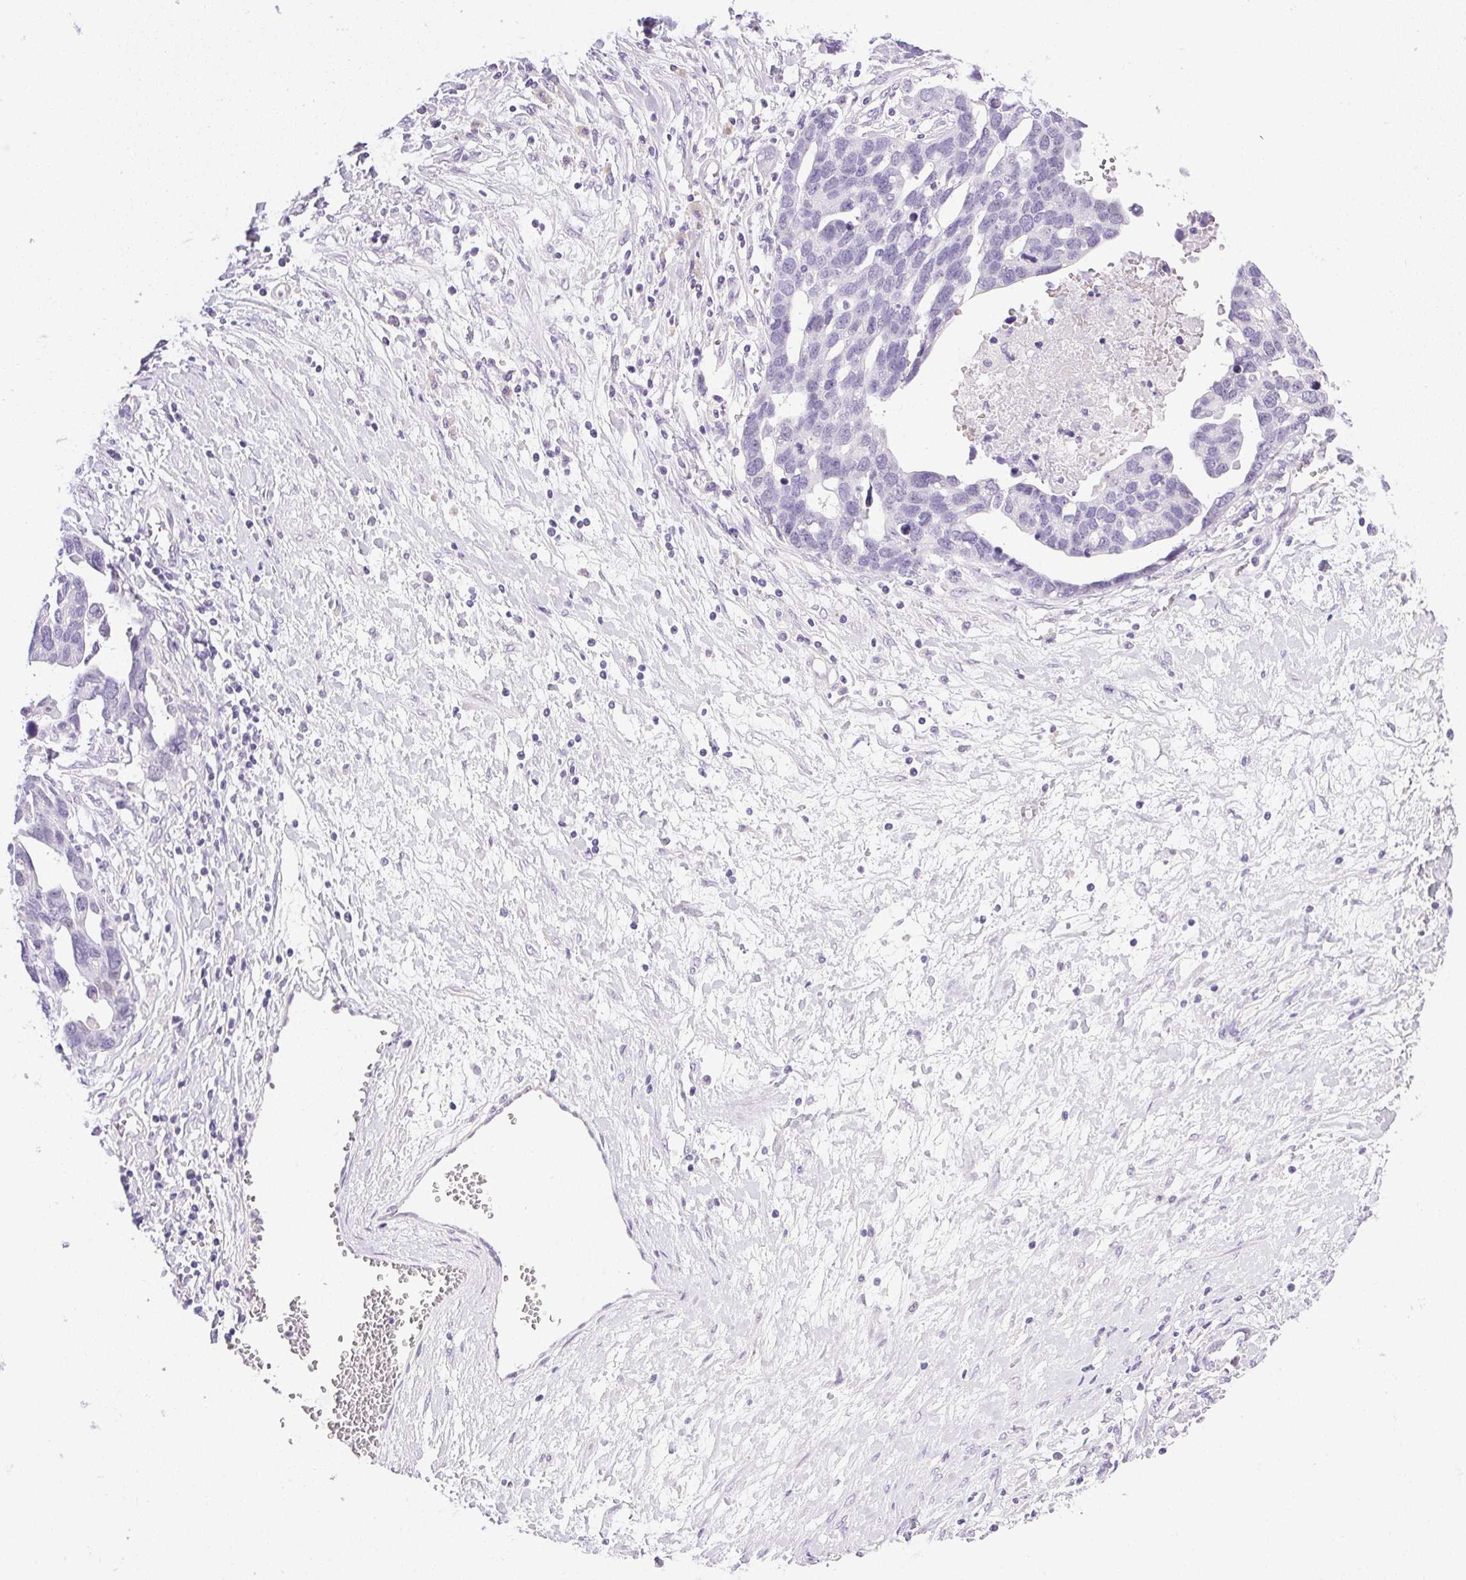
{"staining": {"intensity": "negative", "quantity": "none", "location": "none"}, "tissue": "ovarian cancer", "cell_type": "Tumor cells", "image_type": "cancer", "snomed": [{"axis": "morphology", "description": "Cystadenocarcinoma, serous, NOS"}, {"axis": "topography", "description": "Ovary"}], "caption": "Immunohistochemistry (IHC) histopathology image of neoplastic tissue: human serous cystadenocarcinoma (ovarian) stained with DAB displays no significant protein staining in tumor cells.", "gene": "ATP6V0A4", "patient": {"sex": "female", "age": 54}}